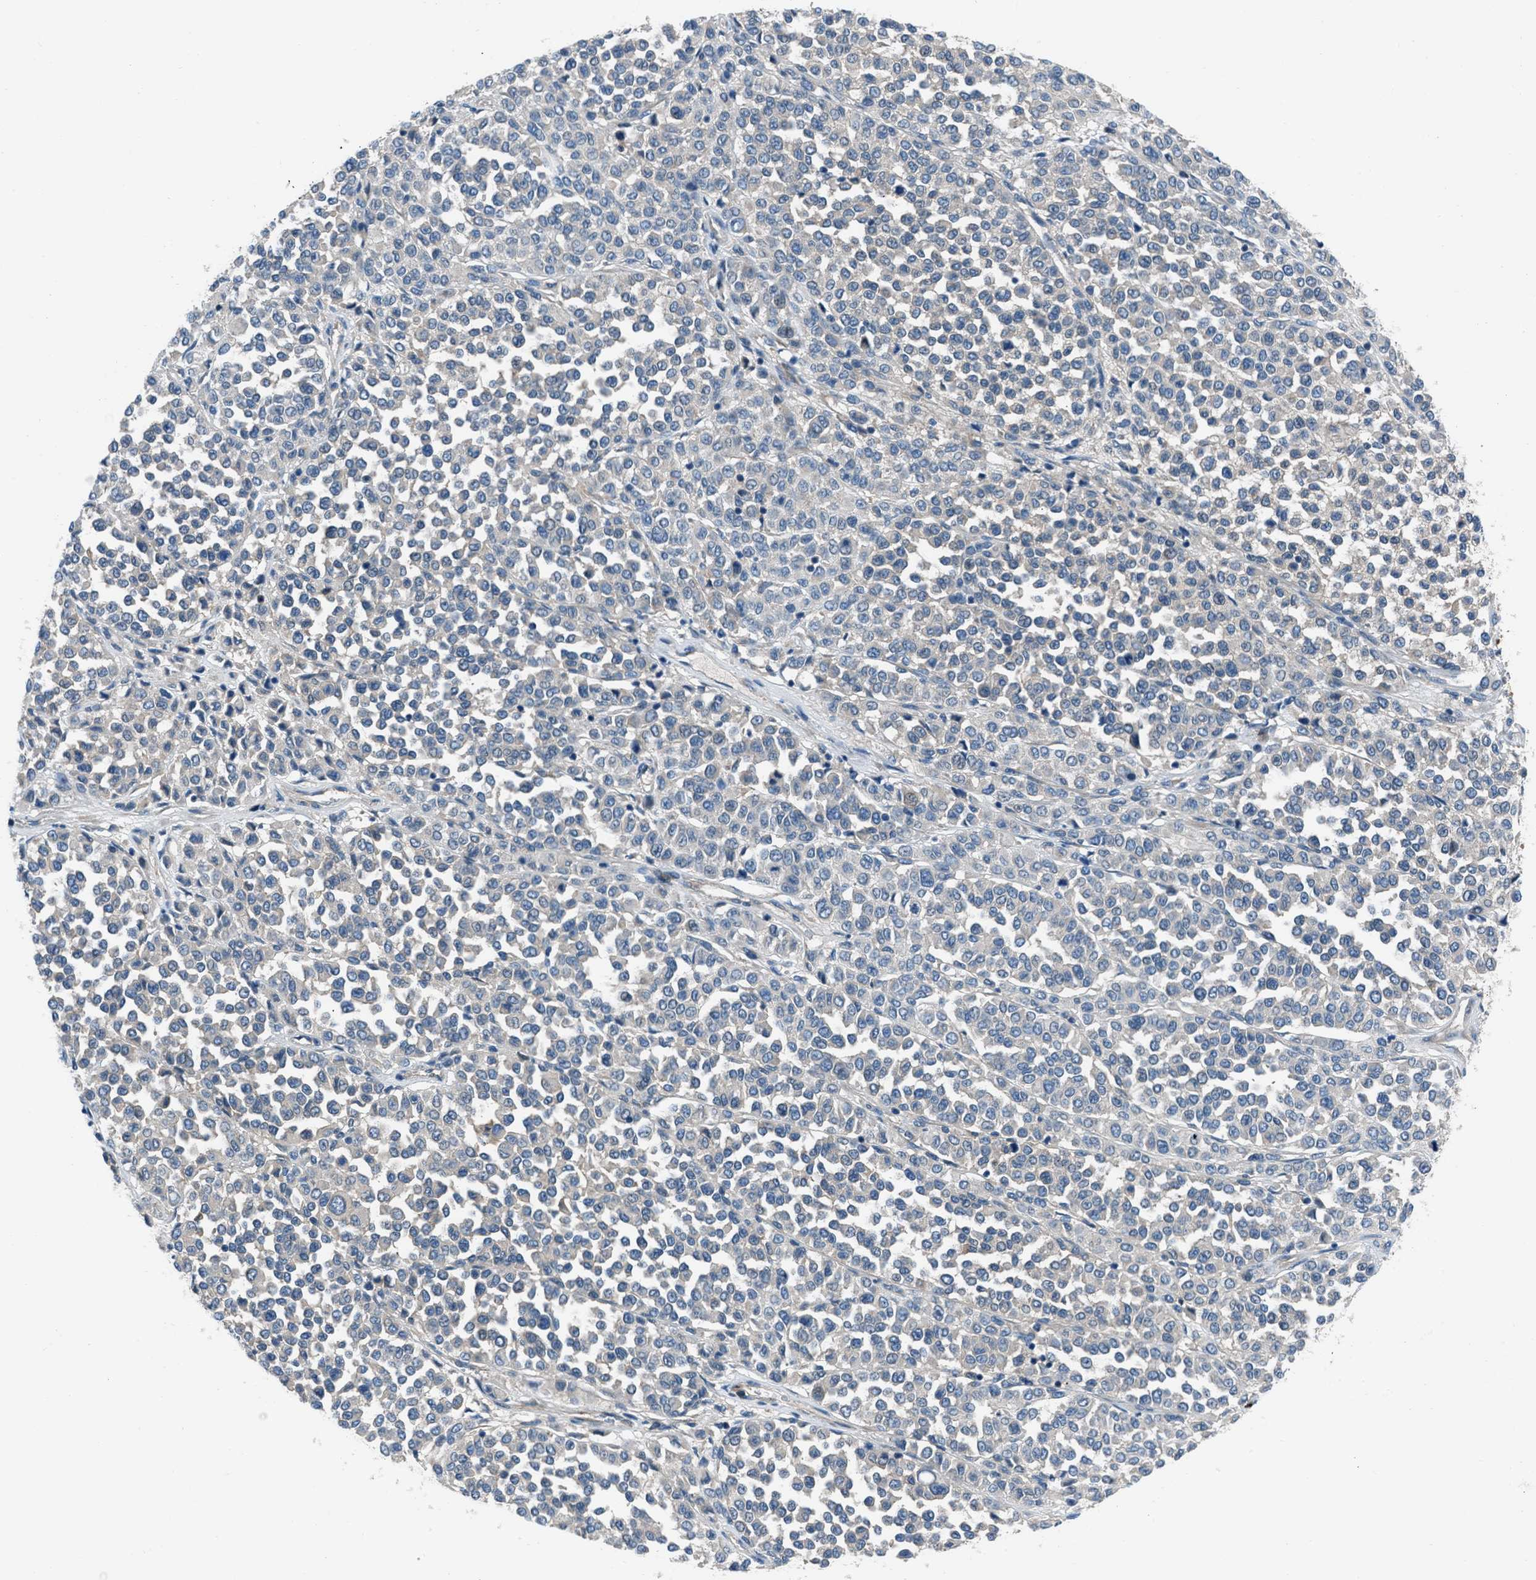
{"staining": {"intensity": "negative", "quantity": "none", "location": "none"}, "tissue": "melanoma", "cell_type": "Tumor cells", "image_type": "cancer", "snomed": [{"axis": "morphology", "description": "Malignant melanoma, Metastatic site"}, {"axis": "topography", "description": "Pancreas"}], "caption": "Immunohistochemical staining of malignant melanoma (metastatic site) demonstrates no significant positivity in tumor cells. Brightfield microscopy of immunohistochemistry stained with DAB (3,3'-diaminobenzidine) (brown) and hematoxylin (blue), captured at high magnification.", "gene": "SLC38A6", "patient": {"sex": "female", "age": 30}}